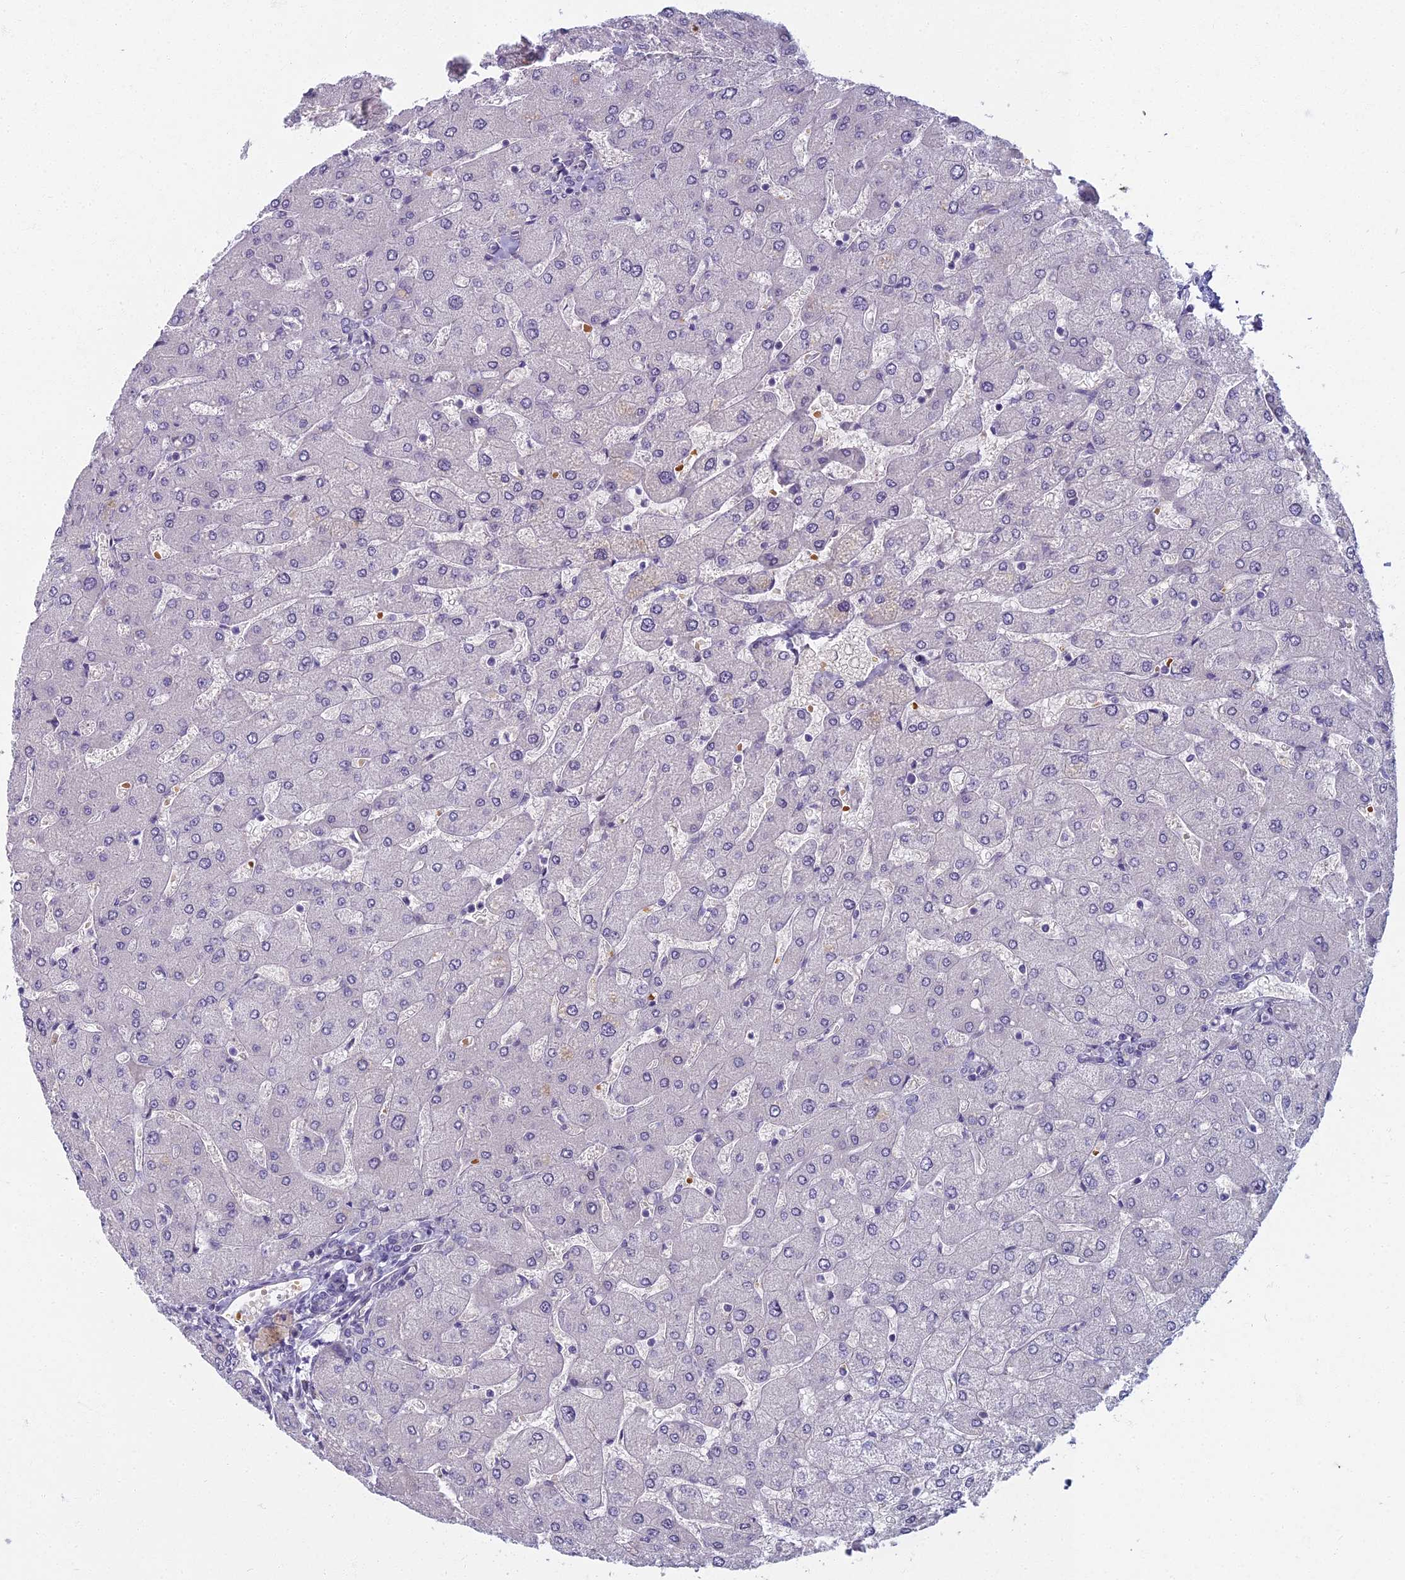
{"staining": {"intensity": "negative", "quantity": "none", "location": "none"}, "tissue": "liver", "cell_type": "Cholangiocytes", "image_type": "normal", "snomed": [{"axis": "morphology", "description": "Normal tissue, NOS"}, {"axis": "topography", "description": "Liver"}], "caption": "Cholangiocytes show no significant positivity in normal liver.", "gene": "ARL15", "patient": {"sex": "male", "age": 55}}